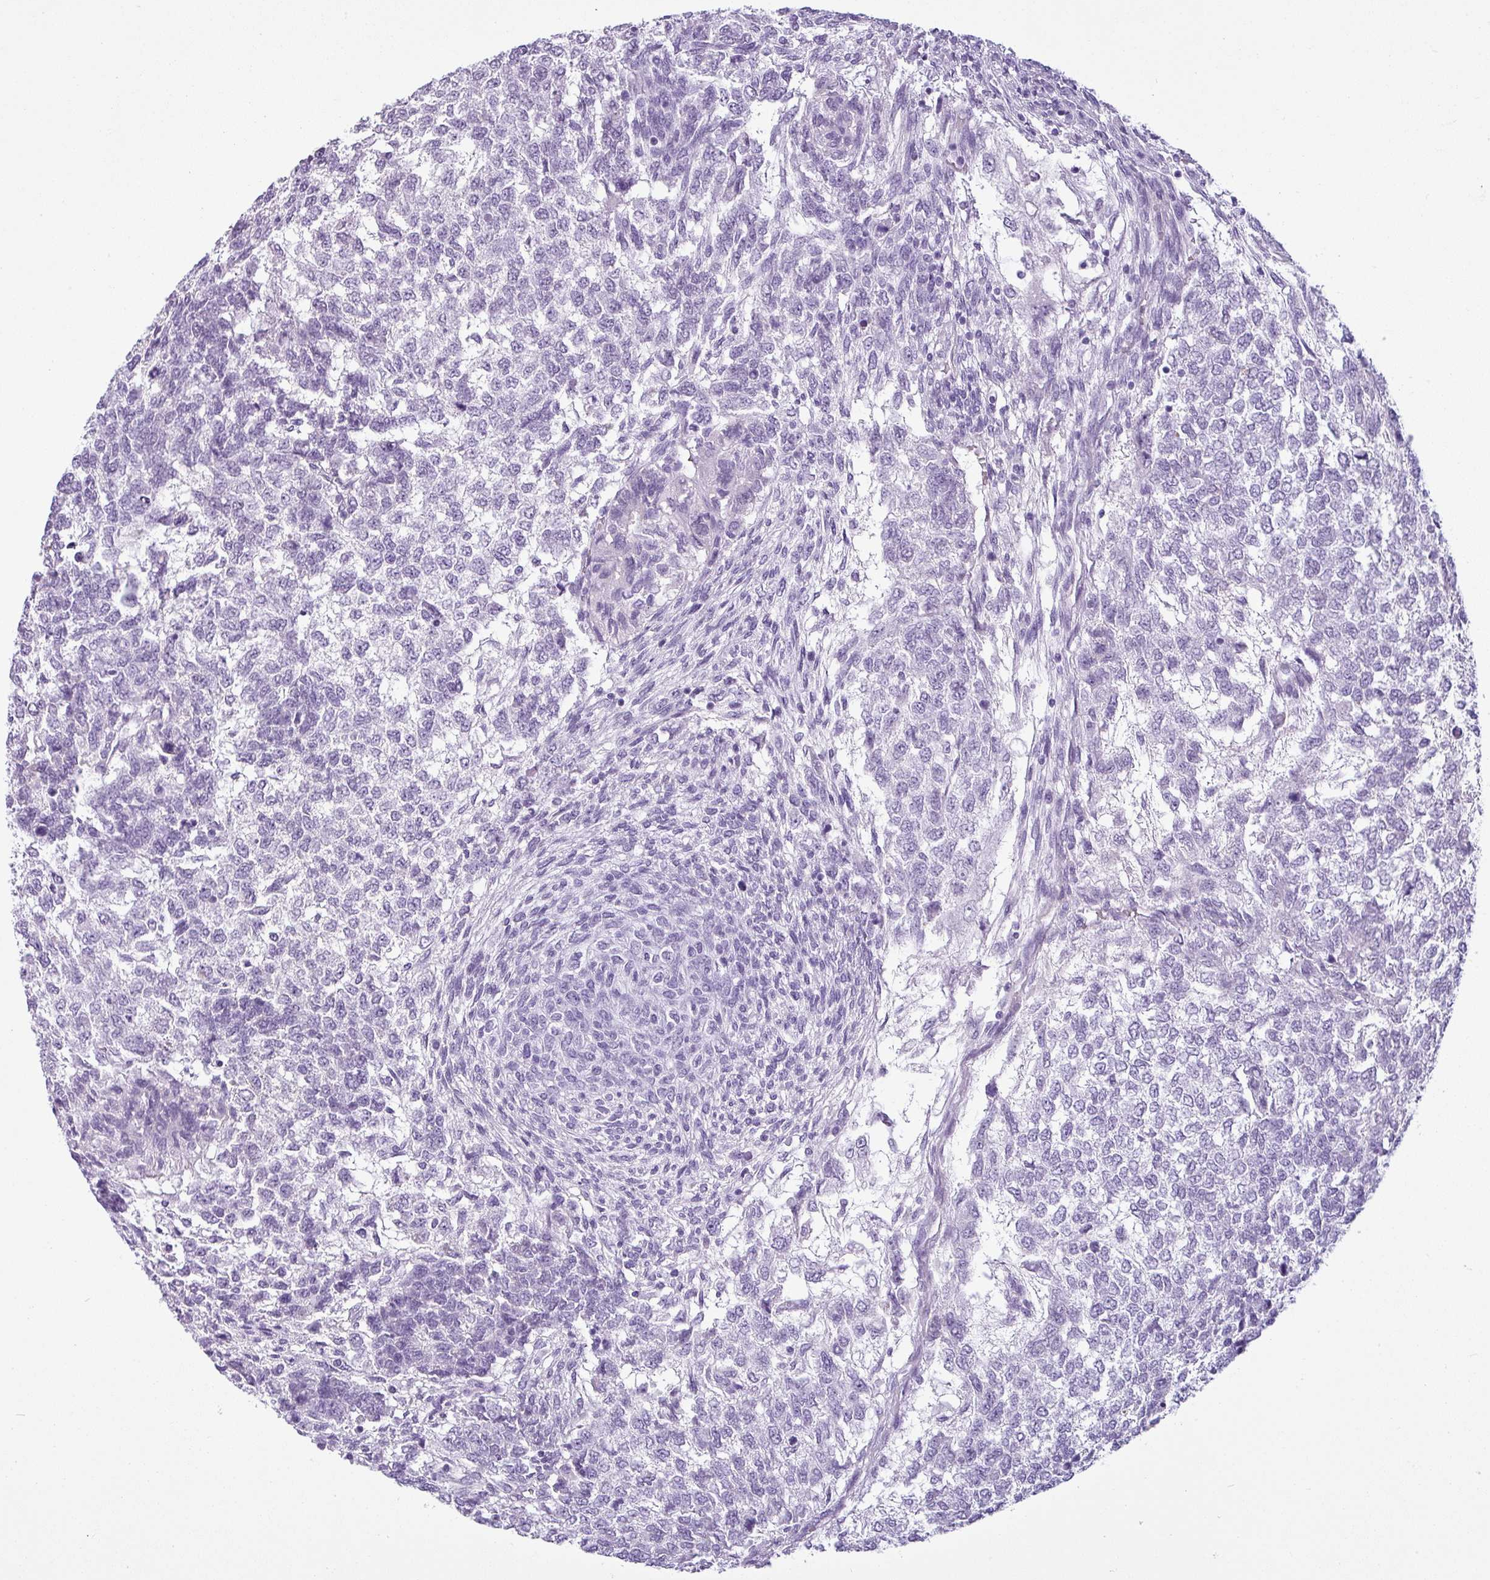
{"staining": {"intensity": "negative", "quantity": "none", "location": "none"}, "tissue": "testis cancer", "cell_type": "Tumor cells", "image_type": "cancer", "snomed": [{"axis": "morphology", "description": "Carcinoma, Embryonal, NOS"}, {"axis": "topography", "description": "Testis"}], "caption": "This is an immunohistochemistry micrograph of testis cancer (embryonal carcinoma). There is no positivity in tumor cells.", "gene": "CDH16", "patient": {"sex": "male", "age": 23}}